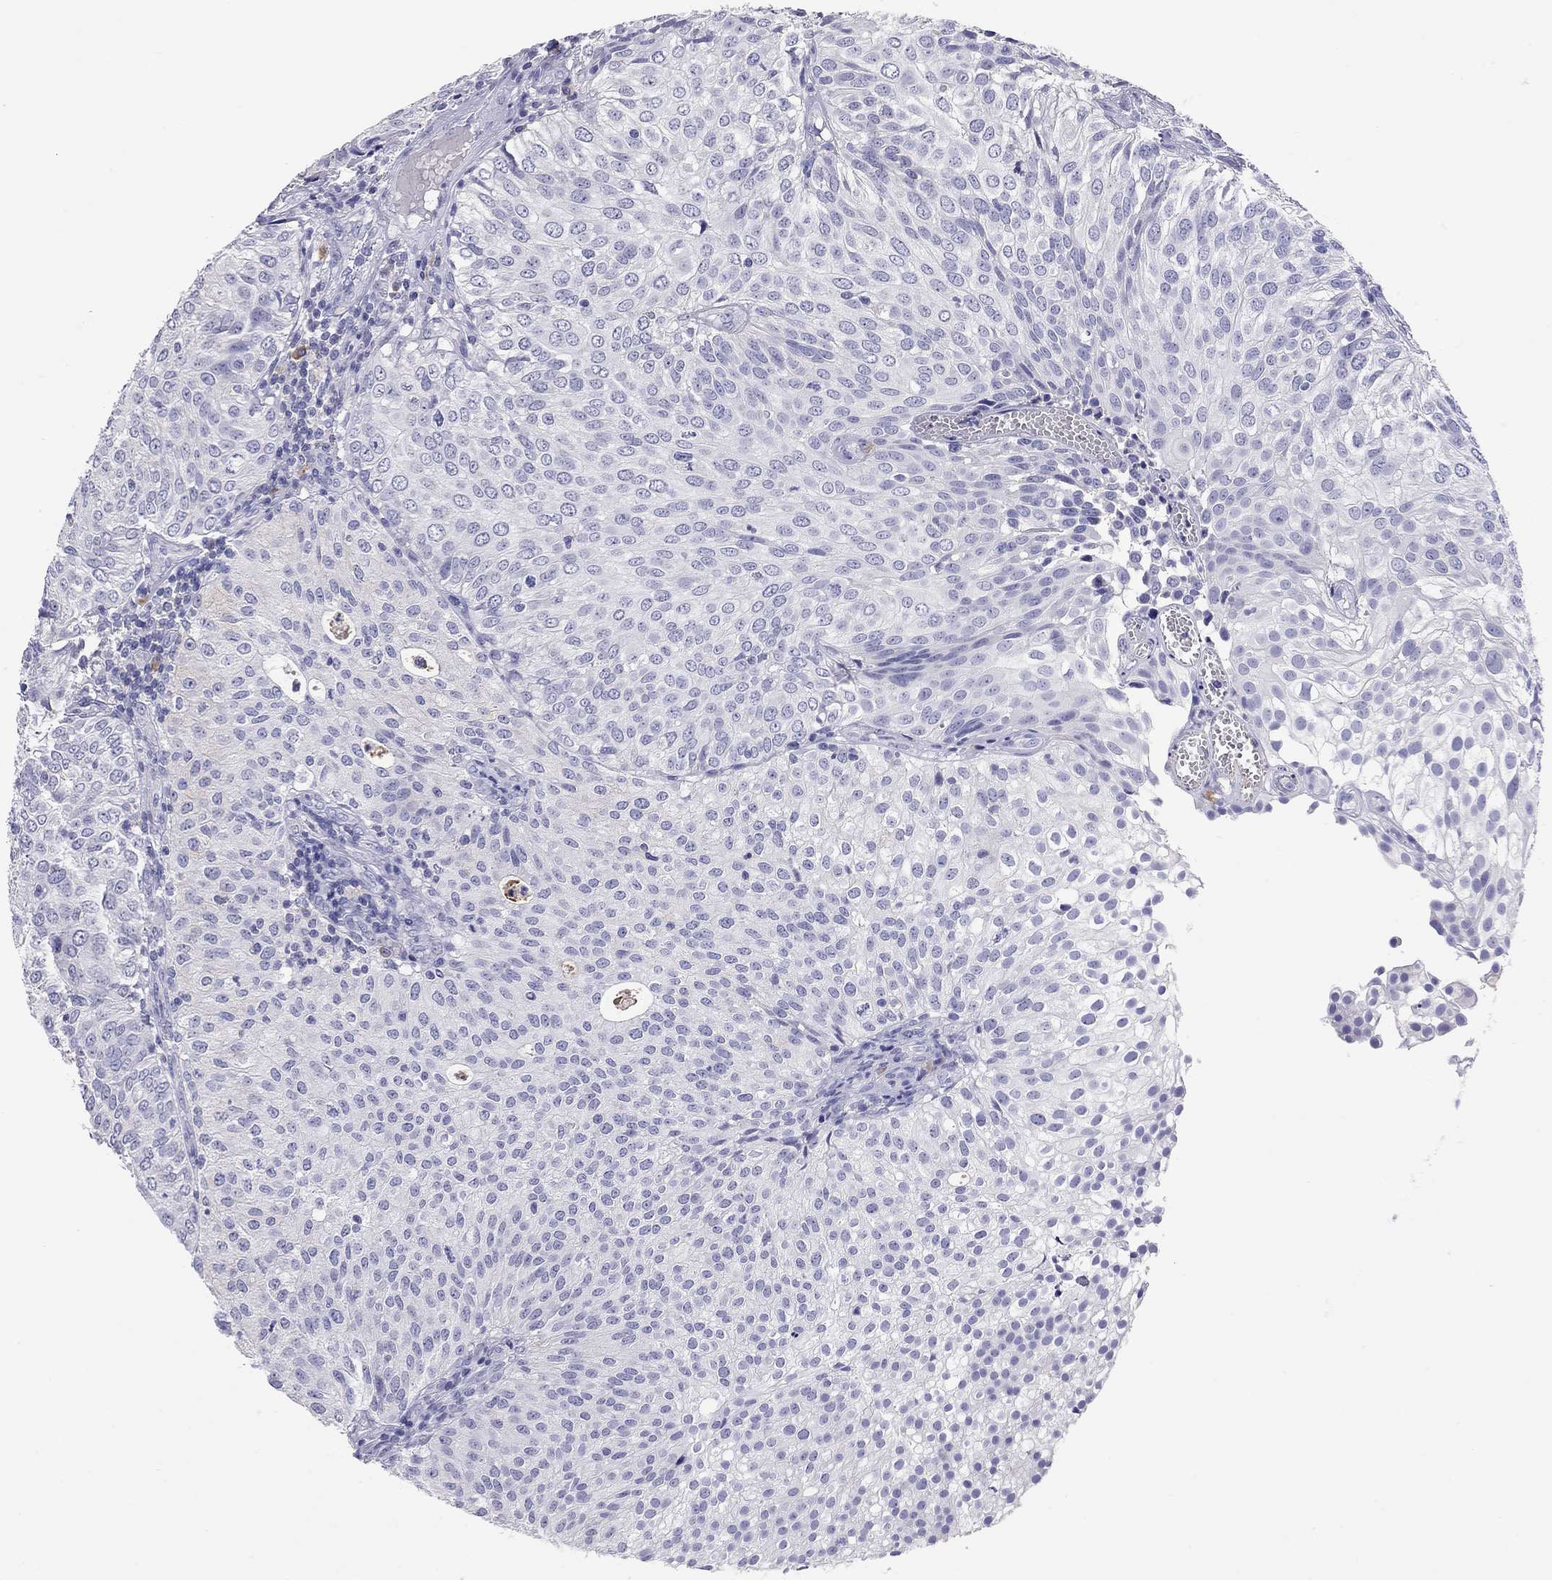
{"staining": {"intensity": "negative", "quantity": "none", "location": "none"}, "tissue": "urothelial cancer", "cell_type": "Tumor cells", "image_type": "cancer", "snomed": [{"axis": "morphology", "description": "Urothelial carcinoma, High grade"}, {"axis": "topography", "description": "Urinary bladder"}], "caption": "This micrograph is of urothelial cancer stained with immunohistochemistry to label a protein in brown with the nuclei are counter-stained blue. There is no positivity in tumor cells.", "gene": "CALHM1", "patient": {"sex": "female", "age": 79}}